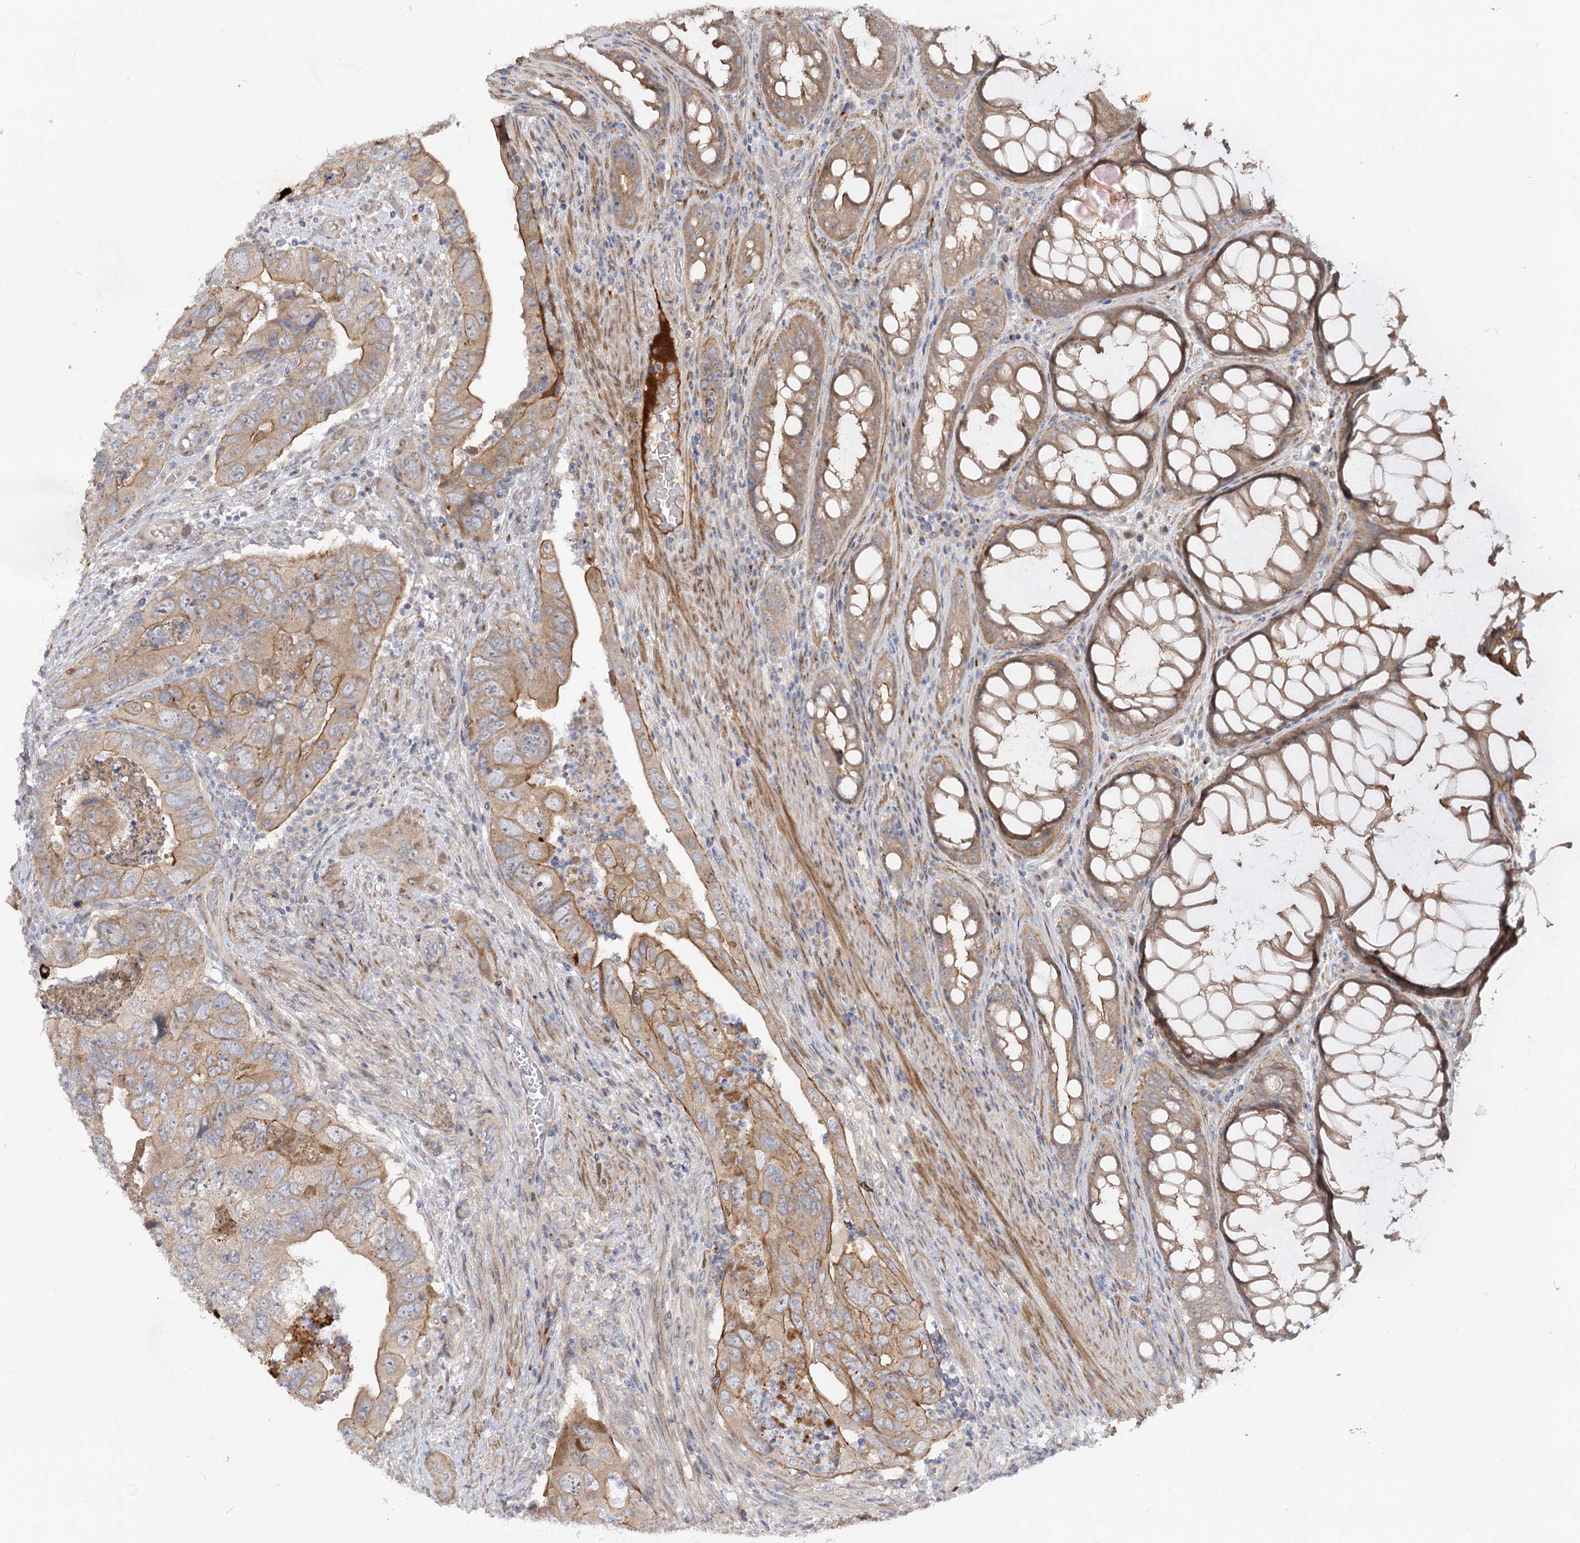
{"staining": {"intensity": "moderate", "quantity": "25%-75%", "location": "cytoplasmic/membranous"}, "tissue": "colorectal cancer", "cell_type": "Tumor cells", "image_type": "cancer", "snomed": [{"axis": "morphology", "description": "Adenocarcinoma, NOS"}, {"axis": "topography", "description": "Rectum"}], "caption": "The histopathology image reveals staining of colorectal cancer, revealing moderate cytoplasmic/membranous protein staining (brown color) within tumor cells.", "gene": "FGF19", "patient": {"sex": "male", "age": 63}}